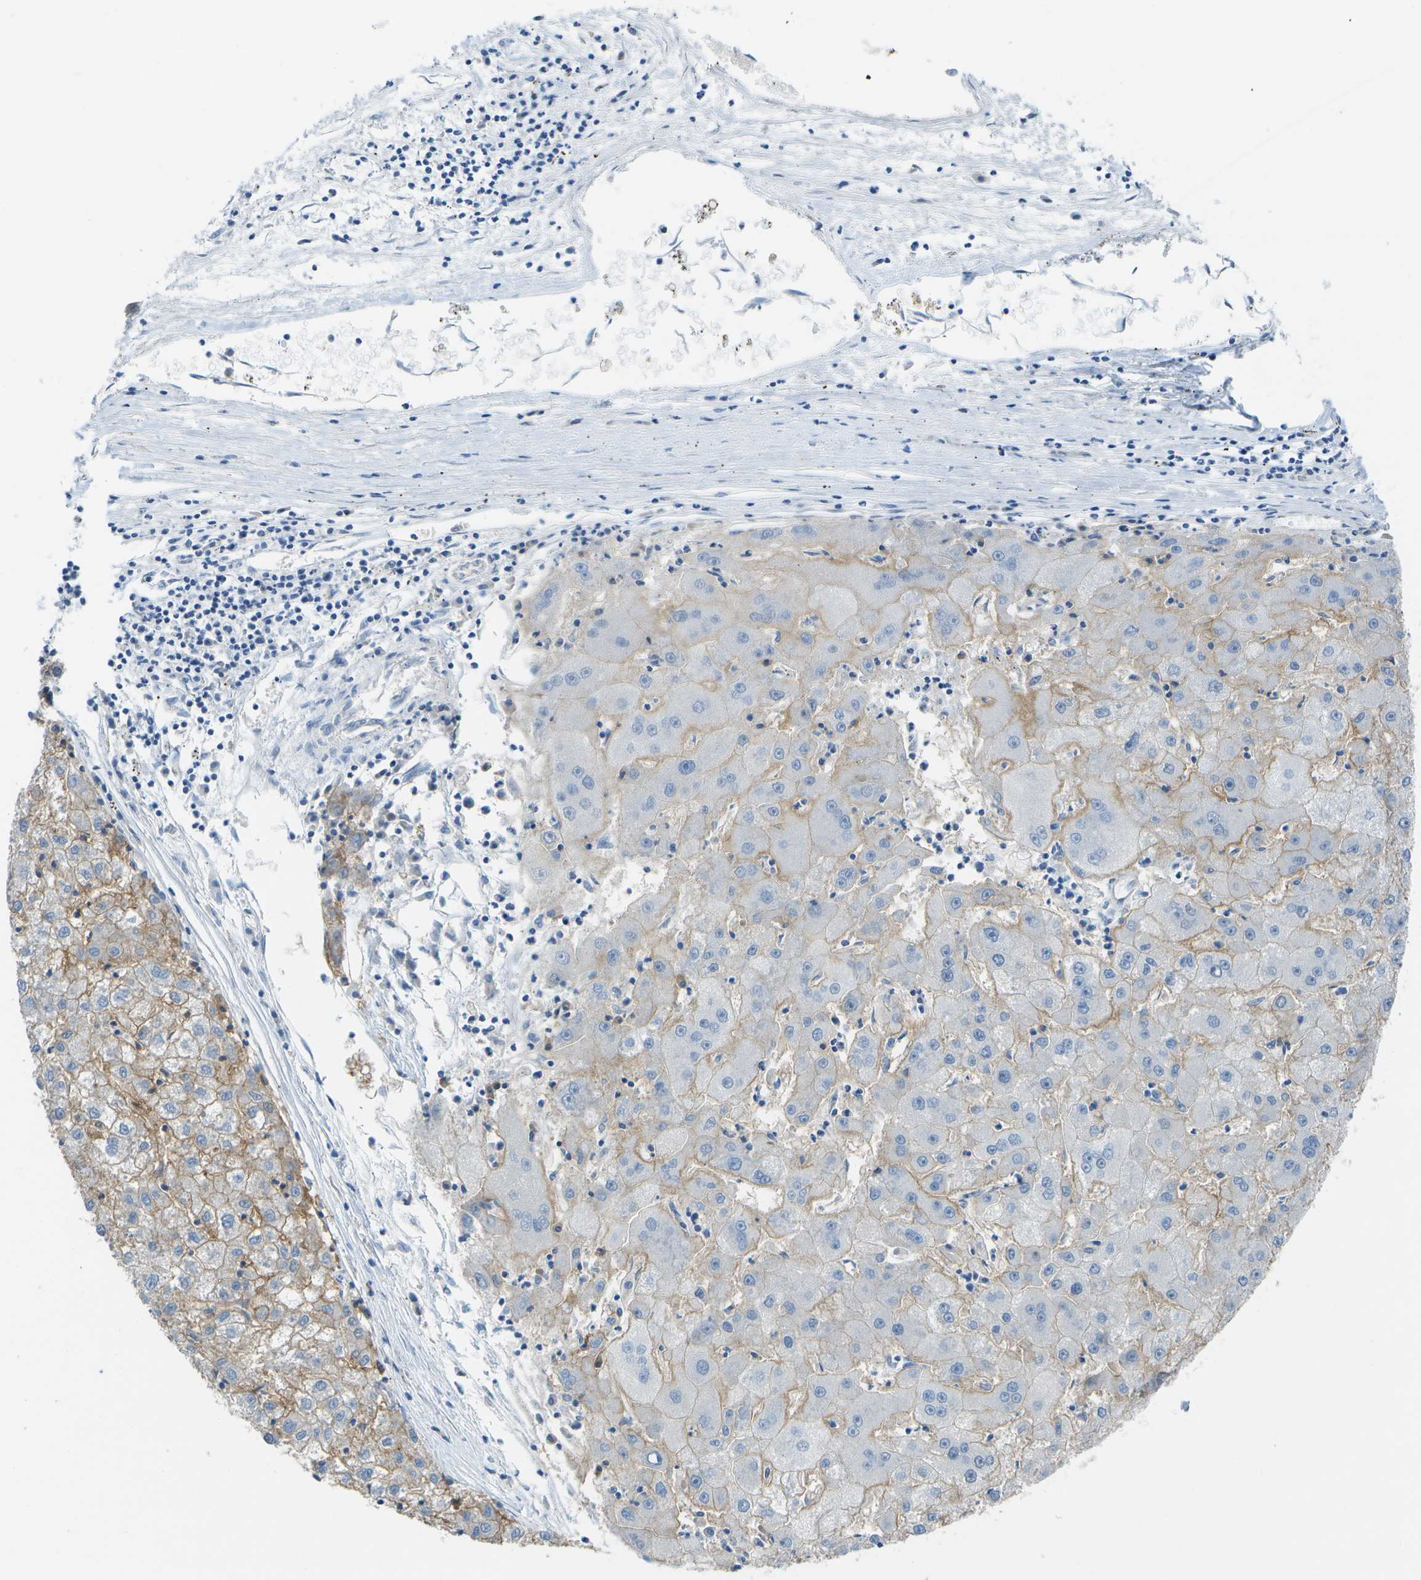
{"staining": {"intensity": "weak", "quantity": "25%-75%", "location": "cytoplasmic/membranous"}, "tissue": "liver cancer", "cell_type": "Tumor cells", "image_type": "cancer", "snomed": [{"axis": "morphology", "description": "Carcinoma, Hepatocellular, NOS"}, {"axis": "topography", "description": "Liver"}], "caption": "A low amount of weak cytoplasmic/membranous staining is identified in approximately 25%-75% of tumor cells in liver cancer (hepatocellular carcinoma) tissue.", "gene": "CD46", "patient": {"sex": "male", "age": 72}}